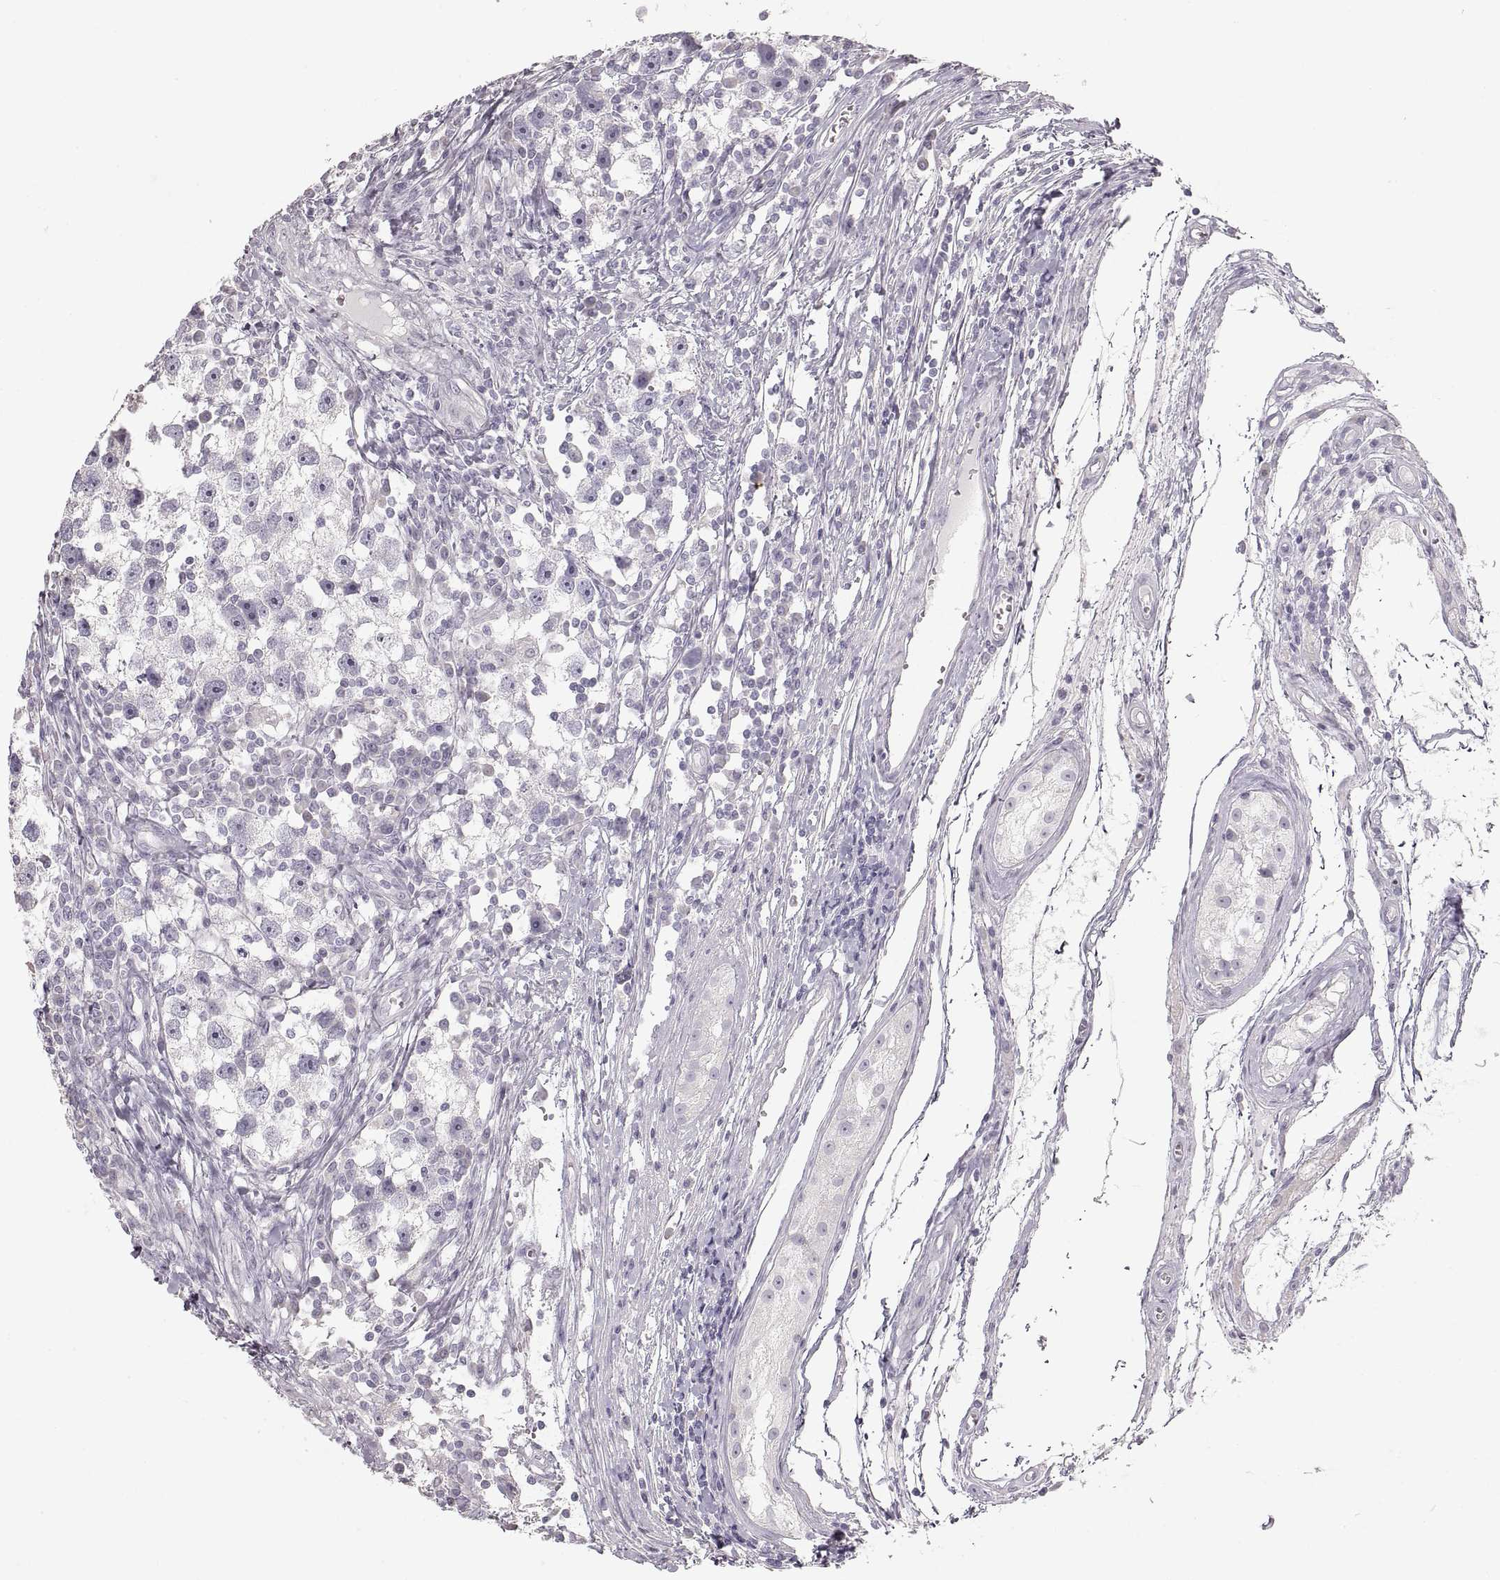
{"staining": {"intensity": "negative", "quantity": "none", "location": "none"}, "tissue": "testis cancer", "cell_type": "Tumor cells", "image_type": "cancer", "snomed": [{"axis": "morphology", "description": "Seminoma, NOS"}, {"axis": "topography", "description": "Testis"}], "caption": "A micrograph of testis seminoma stained for a protein exhibits no brown staining in tumor cells.", "gene": "ZP3", "patient": {"sex": "male", "age": 30}}